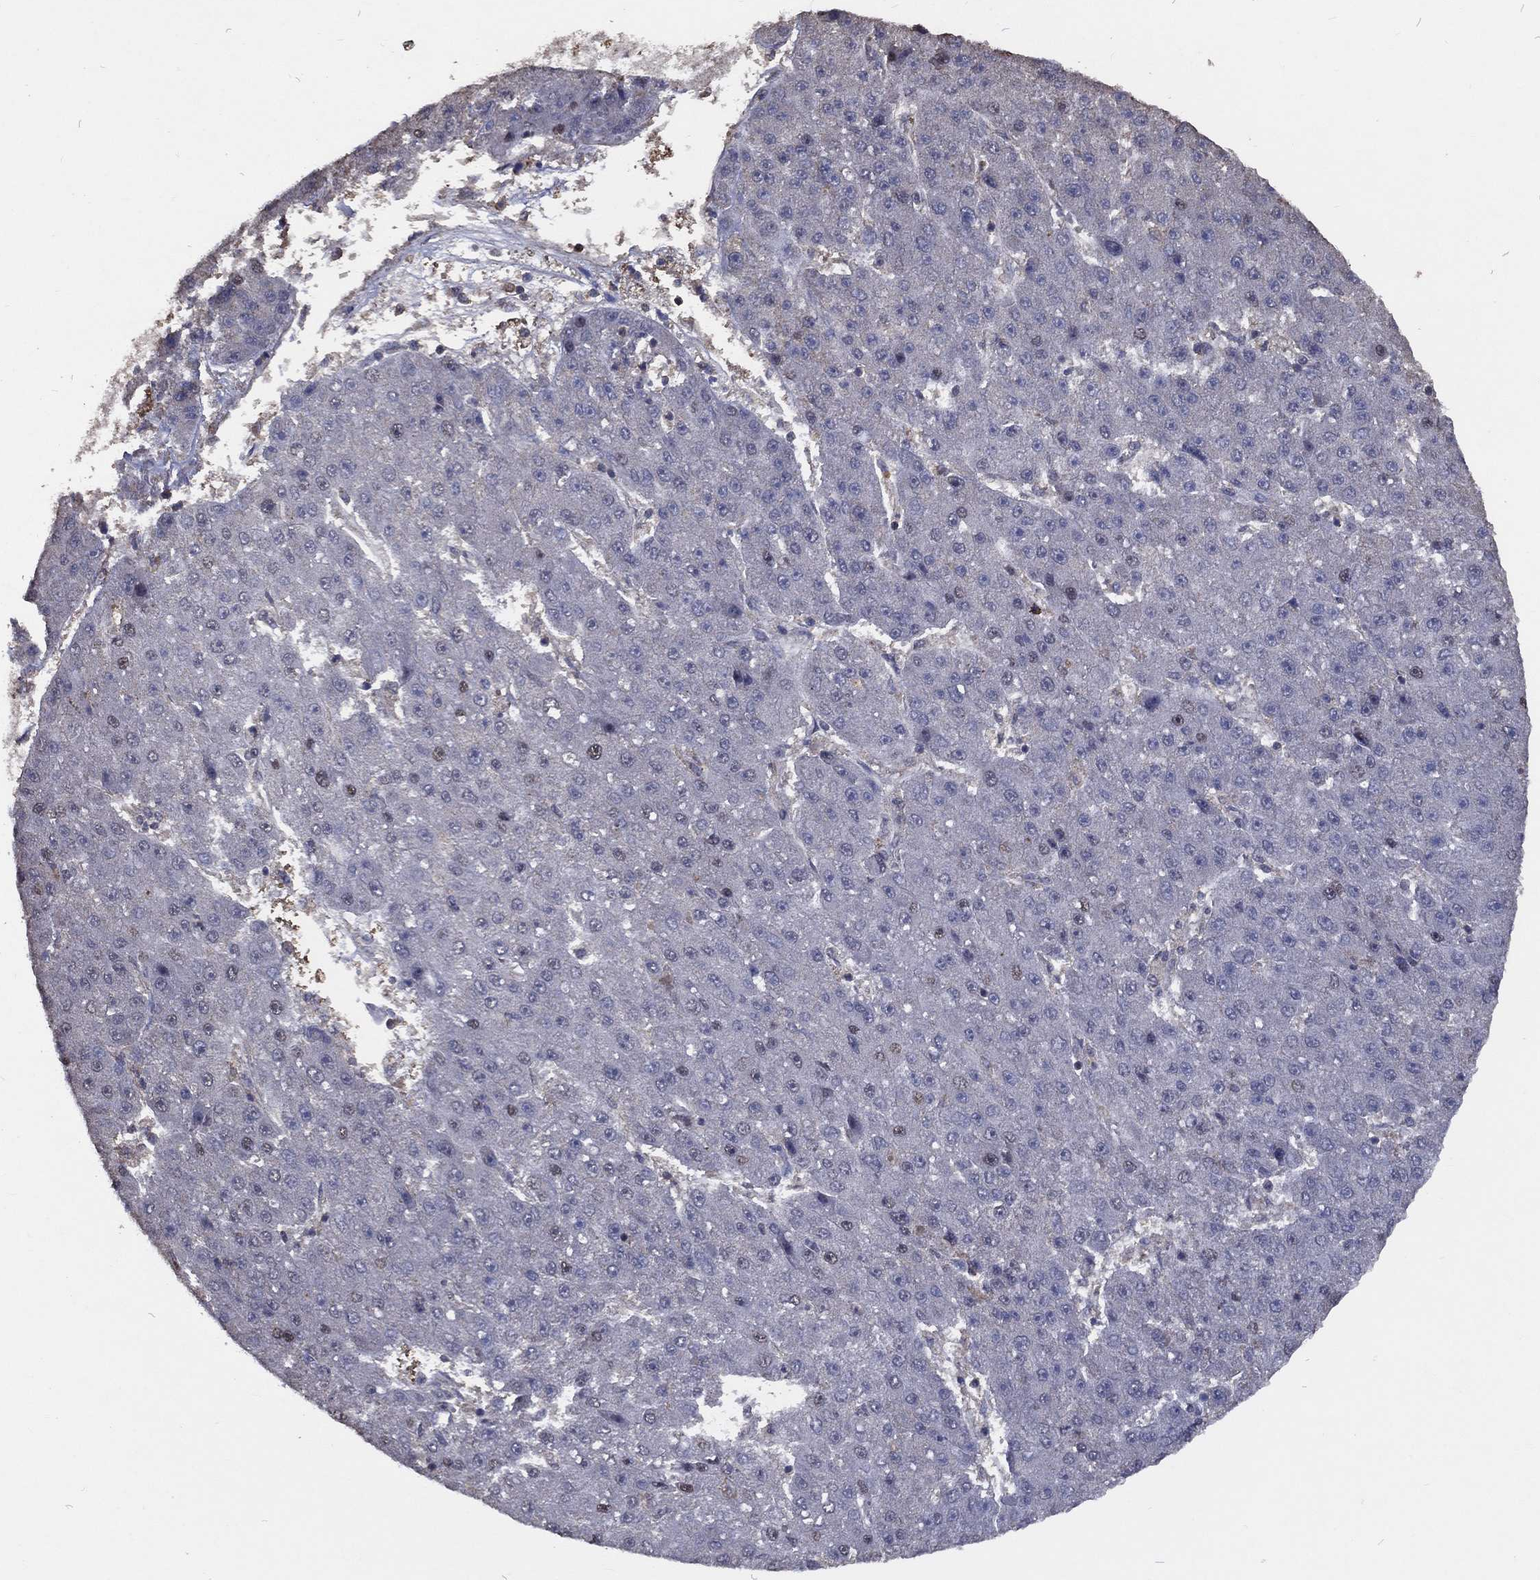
{"staining": {"intensity": "moderate", "quantity": "<25%", "location": "cytoplasmic/membranous"}, "tissue": "liver cancer", "cell_type": "Tumor cells", "image_type": "cancer", "snomed": [{"axis": "morphology", "description": "Carcinoma, Hepatocellular, NOS"}, {"axis": "topography", "description": "Liver"}], "caption": "A brown stain shows moderate cytoplasmic/membranous staining of a protein in human liver cancer (hepatocellular carcinoma) tumor cells. (DAB (3,3'-diaminobenzidine) = brown stain, brightfield microscopy at high magnification).", "gene": "GPR183", "patient": {"sex": "male", "age": 67}}